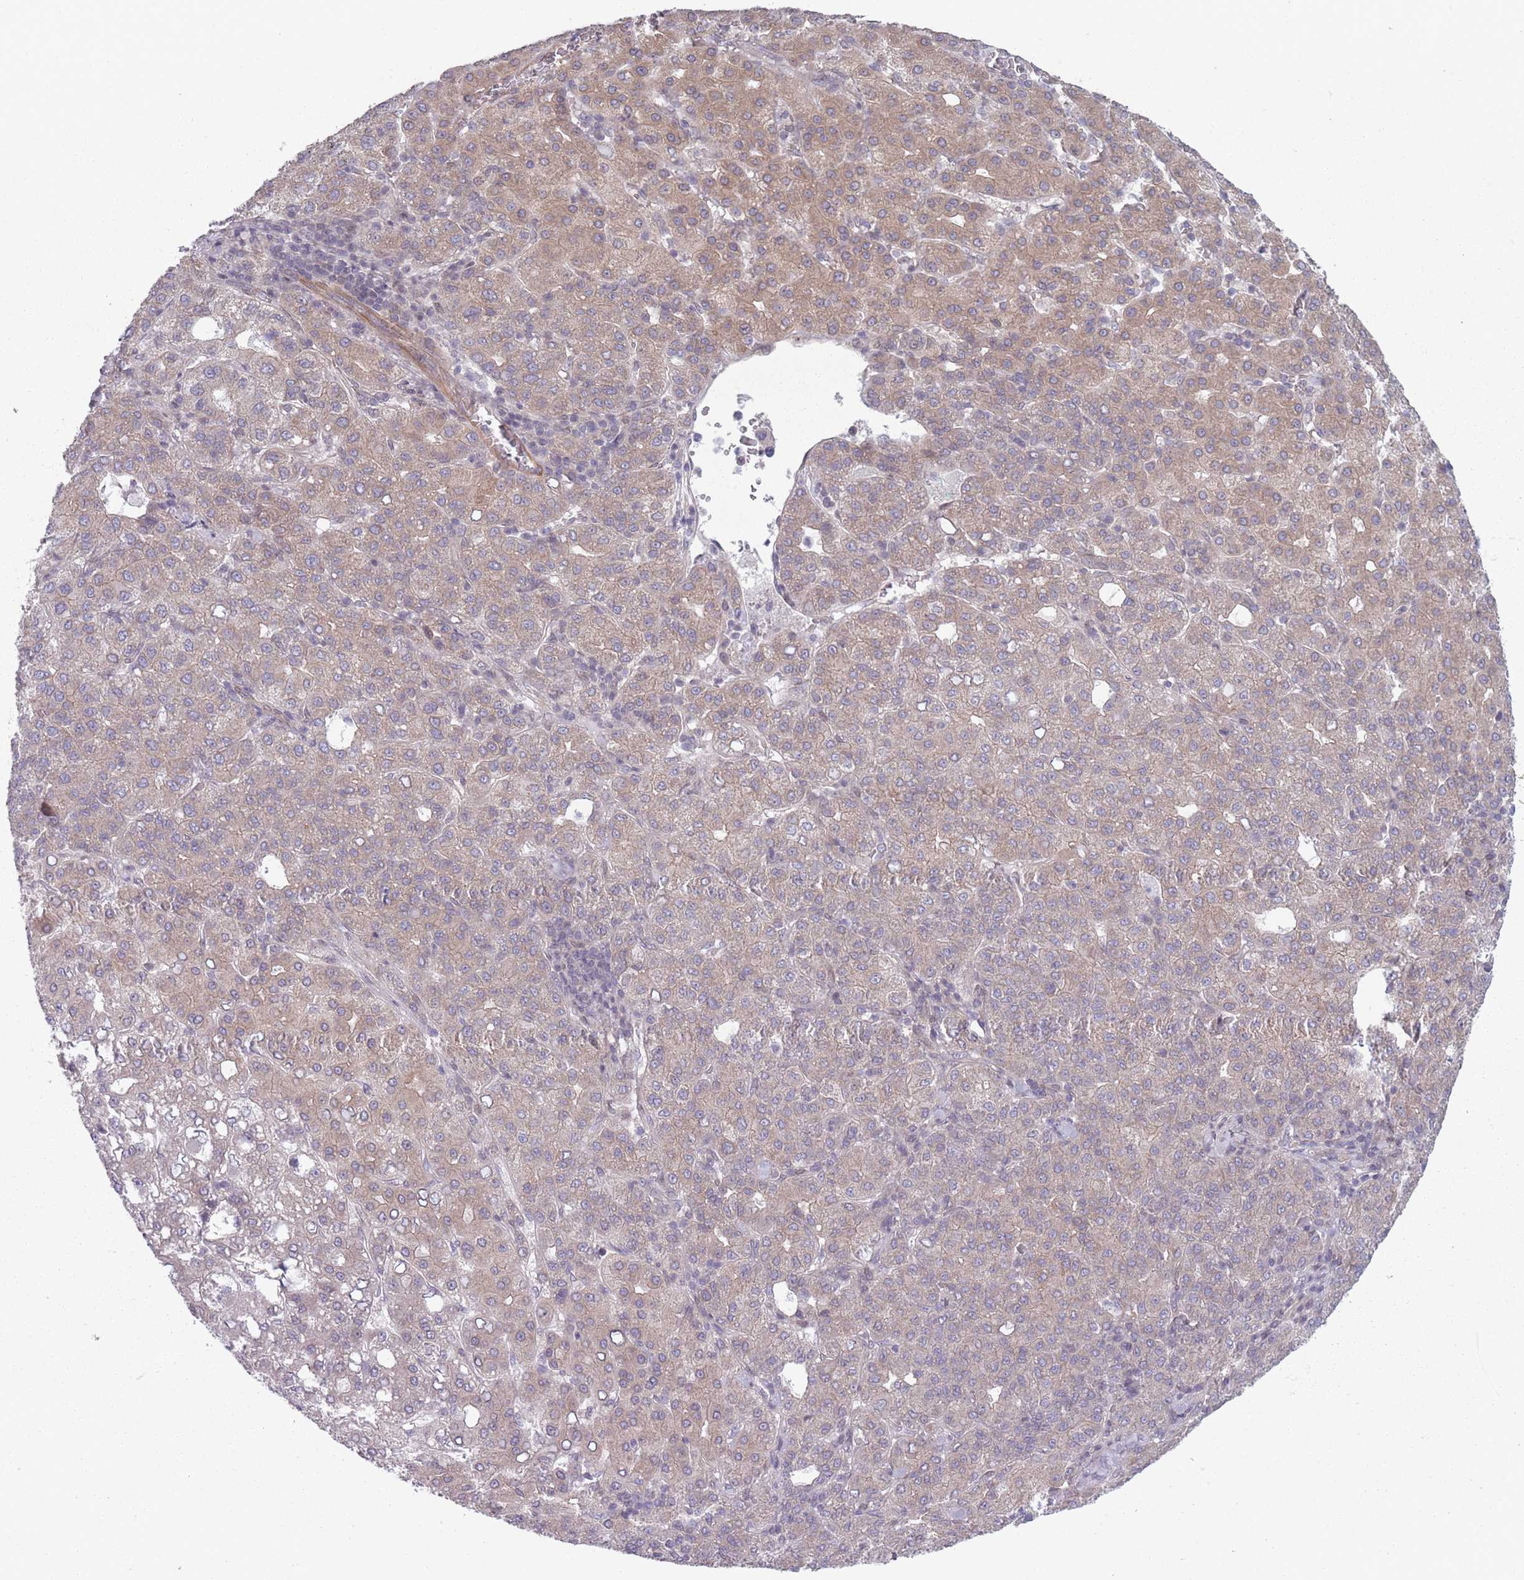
{"staining": {"intensity": "moderate", "quantity": ">75%", "location": "cytoplasmic/membranous"}, "tissue": "liver cancer", "cell_type": "Tumor cells", "image_type": "cancer", "snomed": [{"axis": "morphology", "description": "Carcinoma, Hepatocellular, NOS"}, {"axis": "topography", "description": "Liver"}], "caption": "Immunohistochemical staining of liver cancer (hepatocellular carcinoma) demonstrates moderate cytoplasmic/membranous protein positivity in approximately >75% of tumor cells.", "gene": "VRK2", "patient": {"sex": "male", "age": 65}}